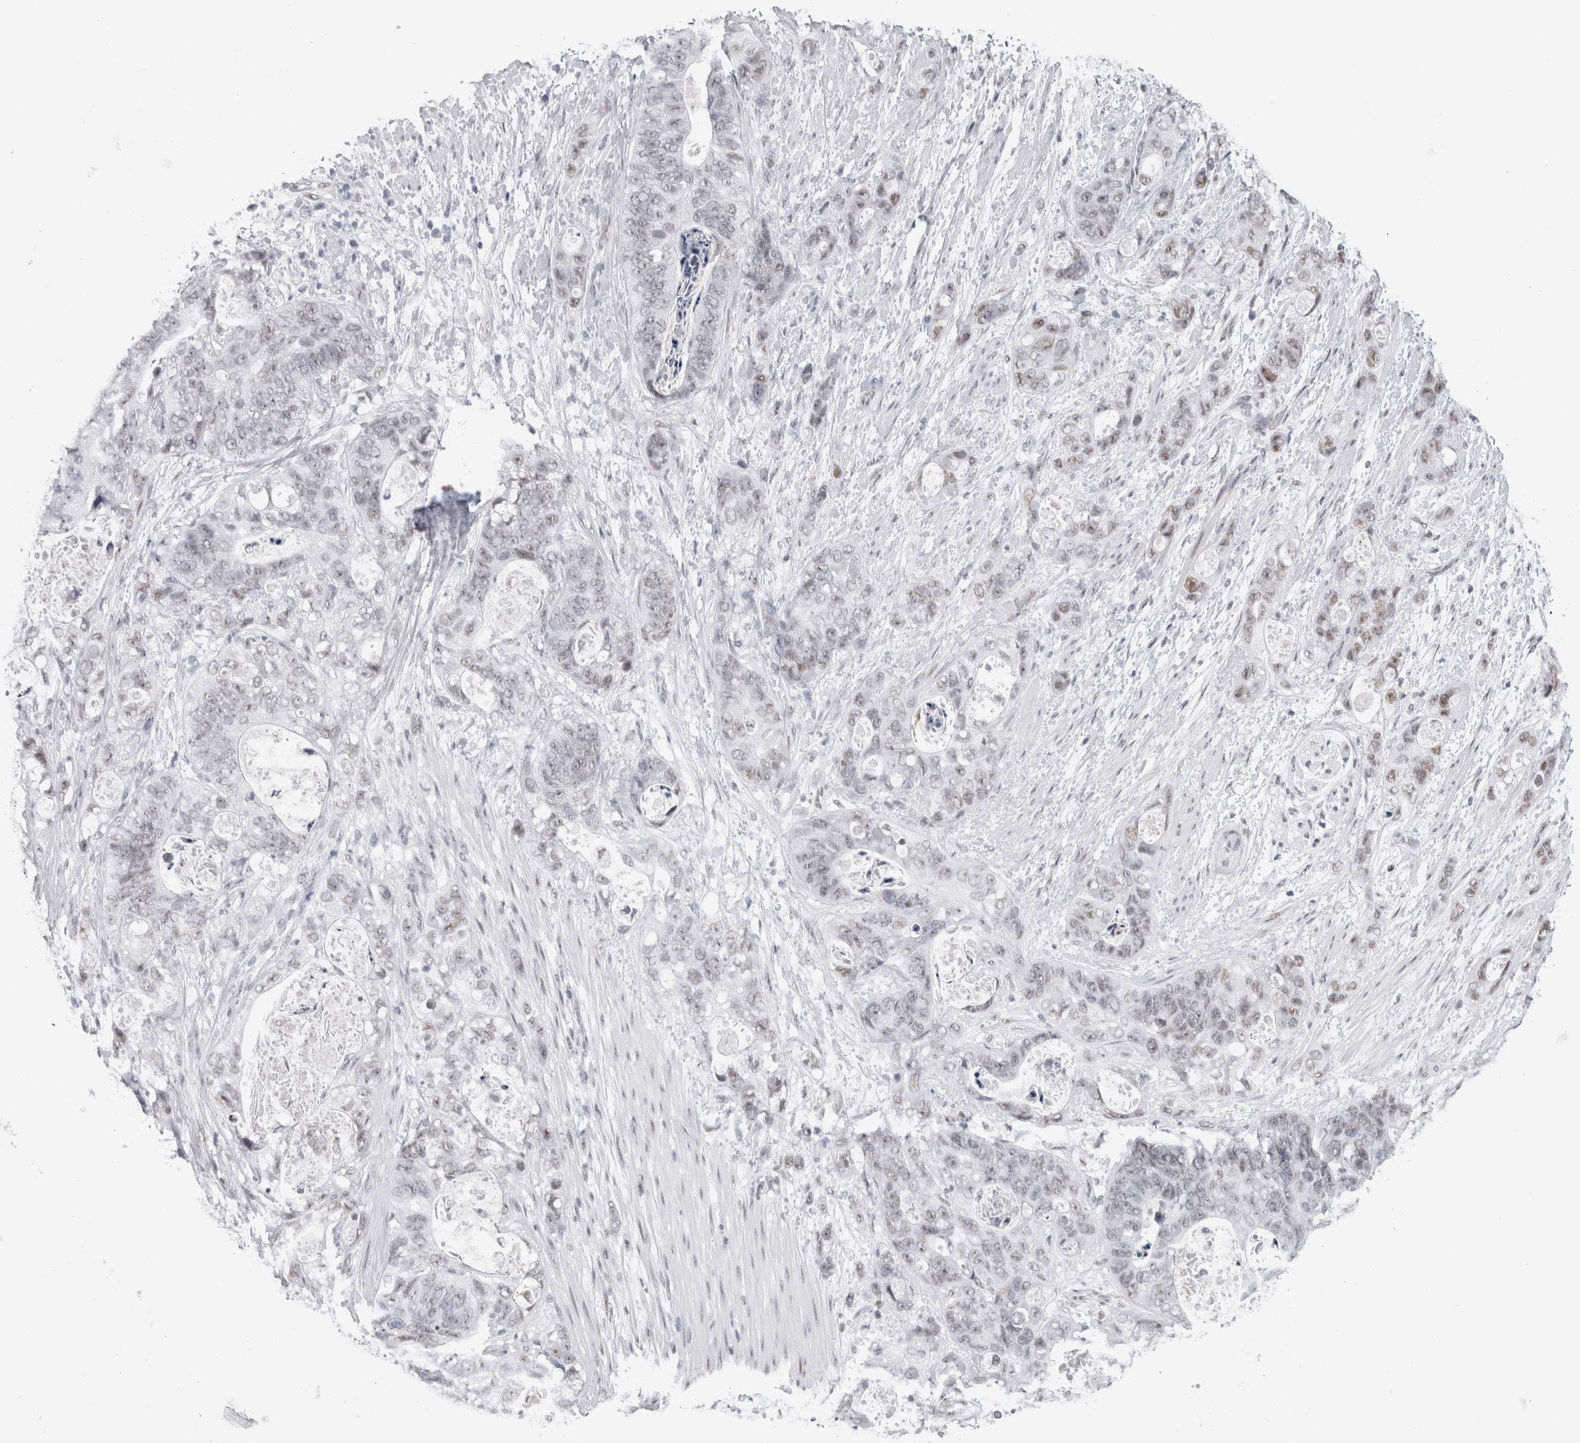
{"staining": {"intensity": "weak", "quantity": "<25%", "location": "nuclear"}, "tissue": "stomach cancer", "cell_type": "Tumor cells", "image_type": "cancer", "snomed": [{"axis": "morphology", "description": "Normal tissue, NOS"}, {"axis": "morphology", "description": "Adenocarcinoma, NOS"}, {"axis": "topography", "description": "Stomach"}], "caption": "The photomicrograph demonstrates no significant positivity in tumor cells of adenocarcinoma (stomach).", "gene": "API5", "patient": {"sex": "female", "age": 89}}